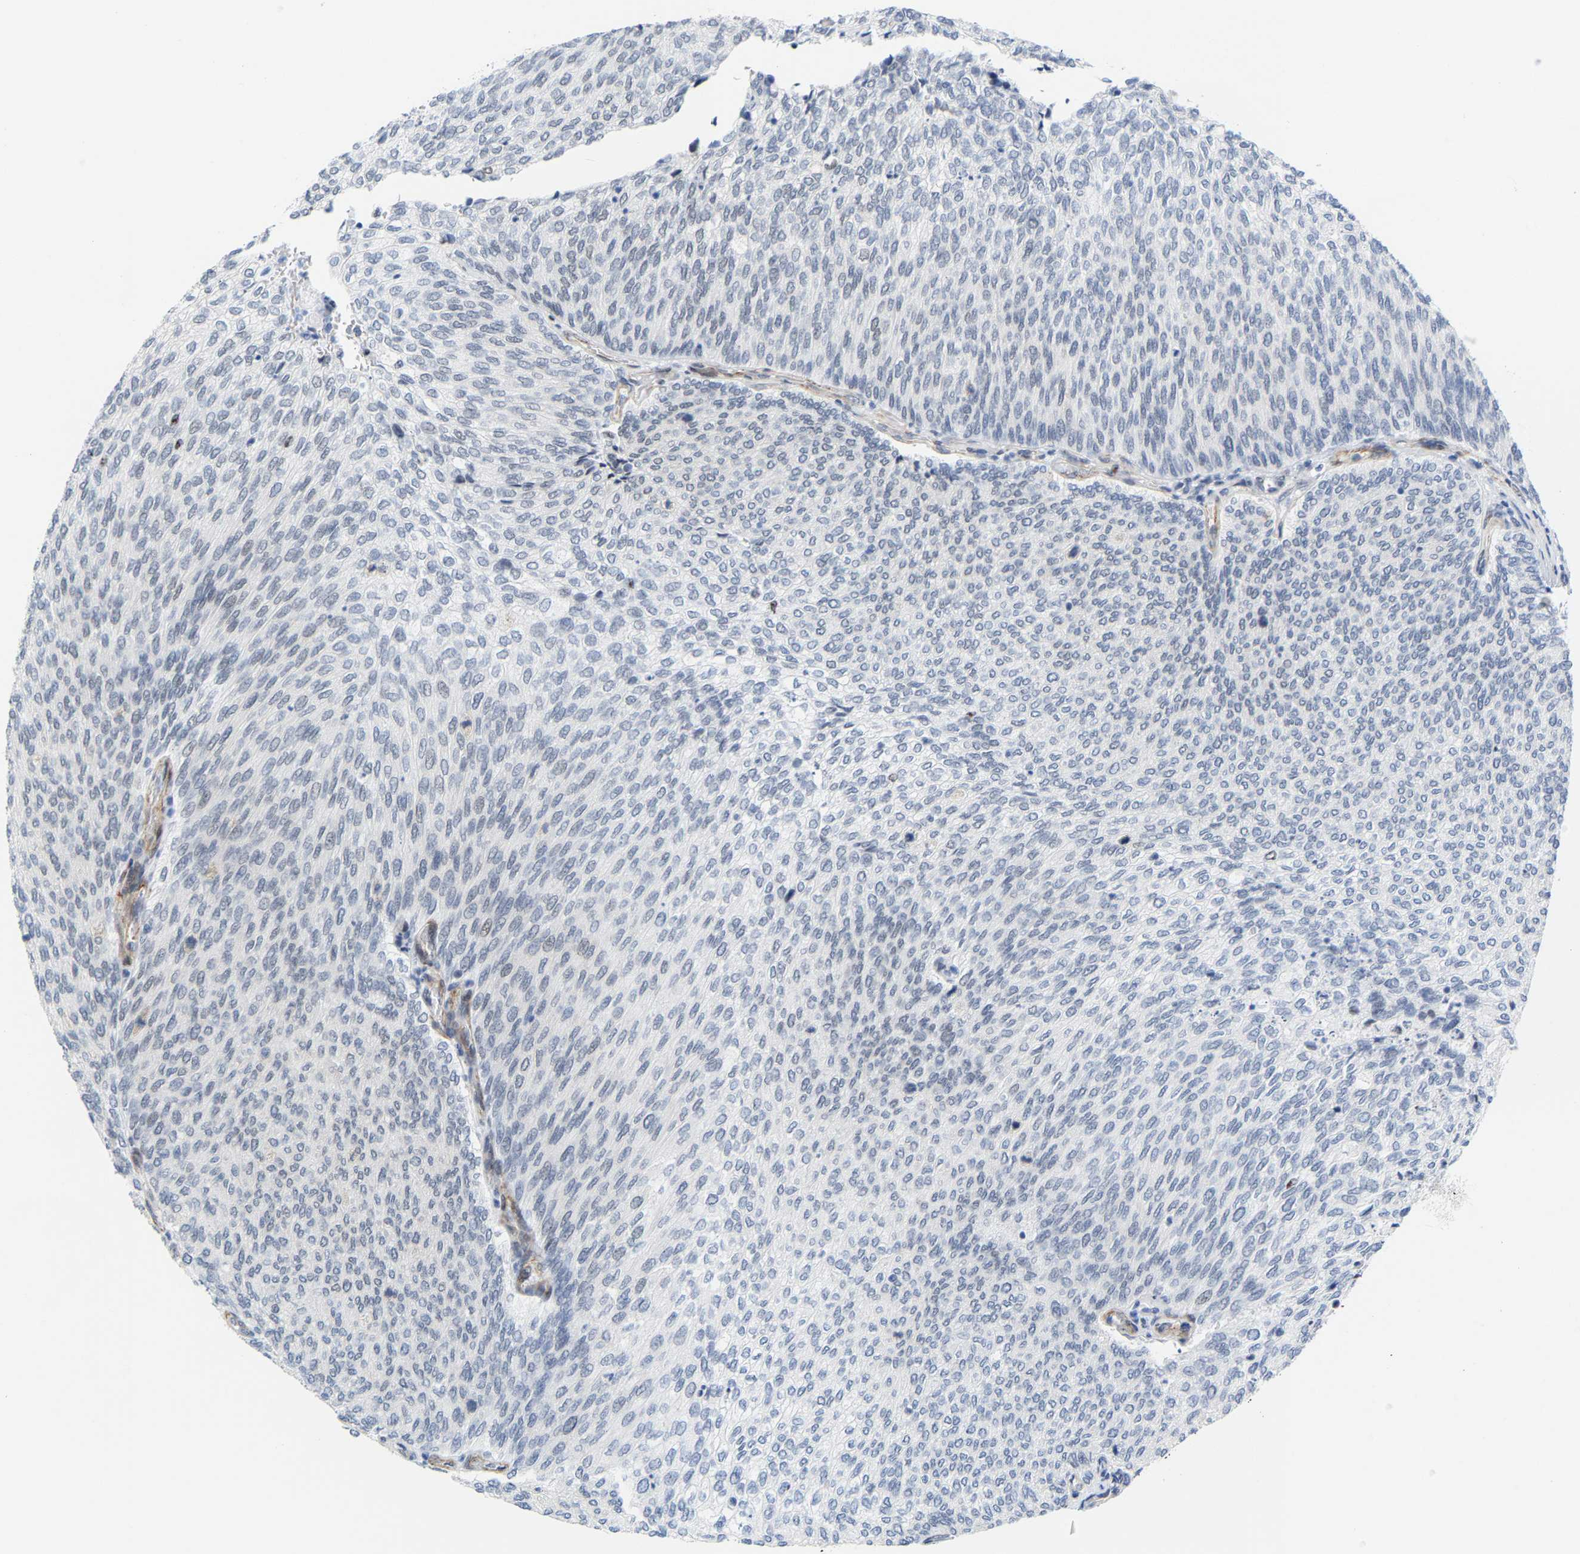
{"staining": {"intensity": "weak", "quantity": "<25%", "location": "nuclear"}, "tissue": "urothelial cancer", "cell_type": "Tumor cells", "image_type": "cancer", "snomed": [{"axis": "morphology", "description": "Urothelial carcinoma, Low grade"}, {"axis": "topography", "description": "Urinary bladder"}], "caption": "The histopathology image displays no significant expression in tumor cells of urothelial cancer.", "gene": "FAM180A", "patient": {"sex": "female", "age": 79}}